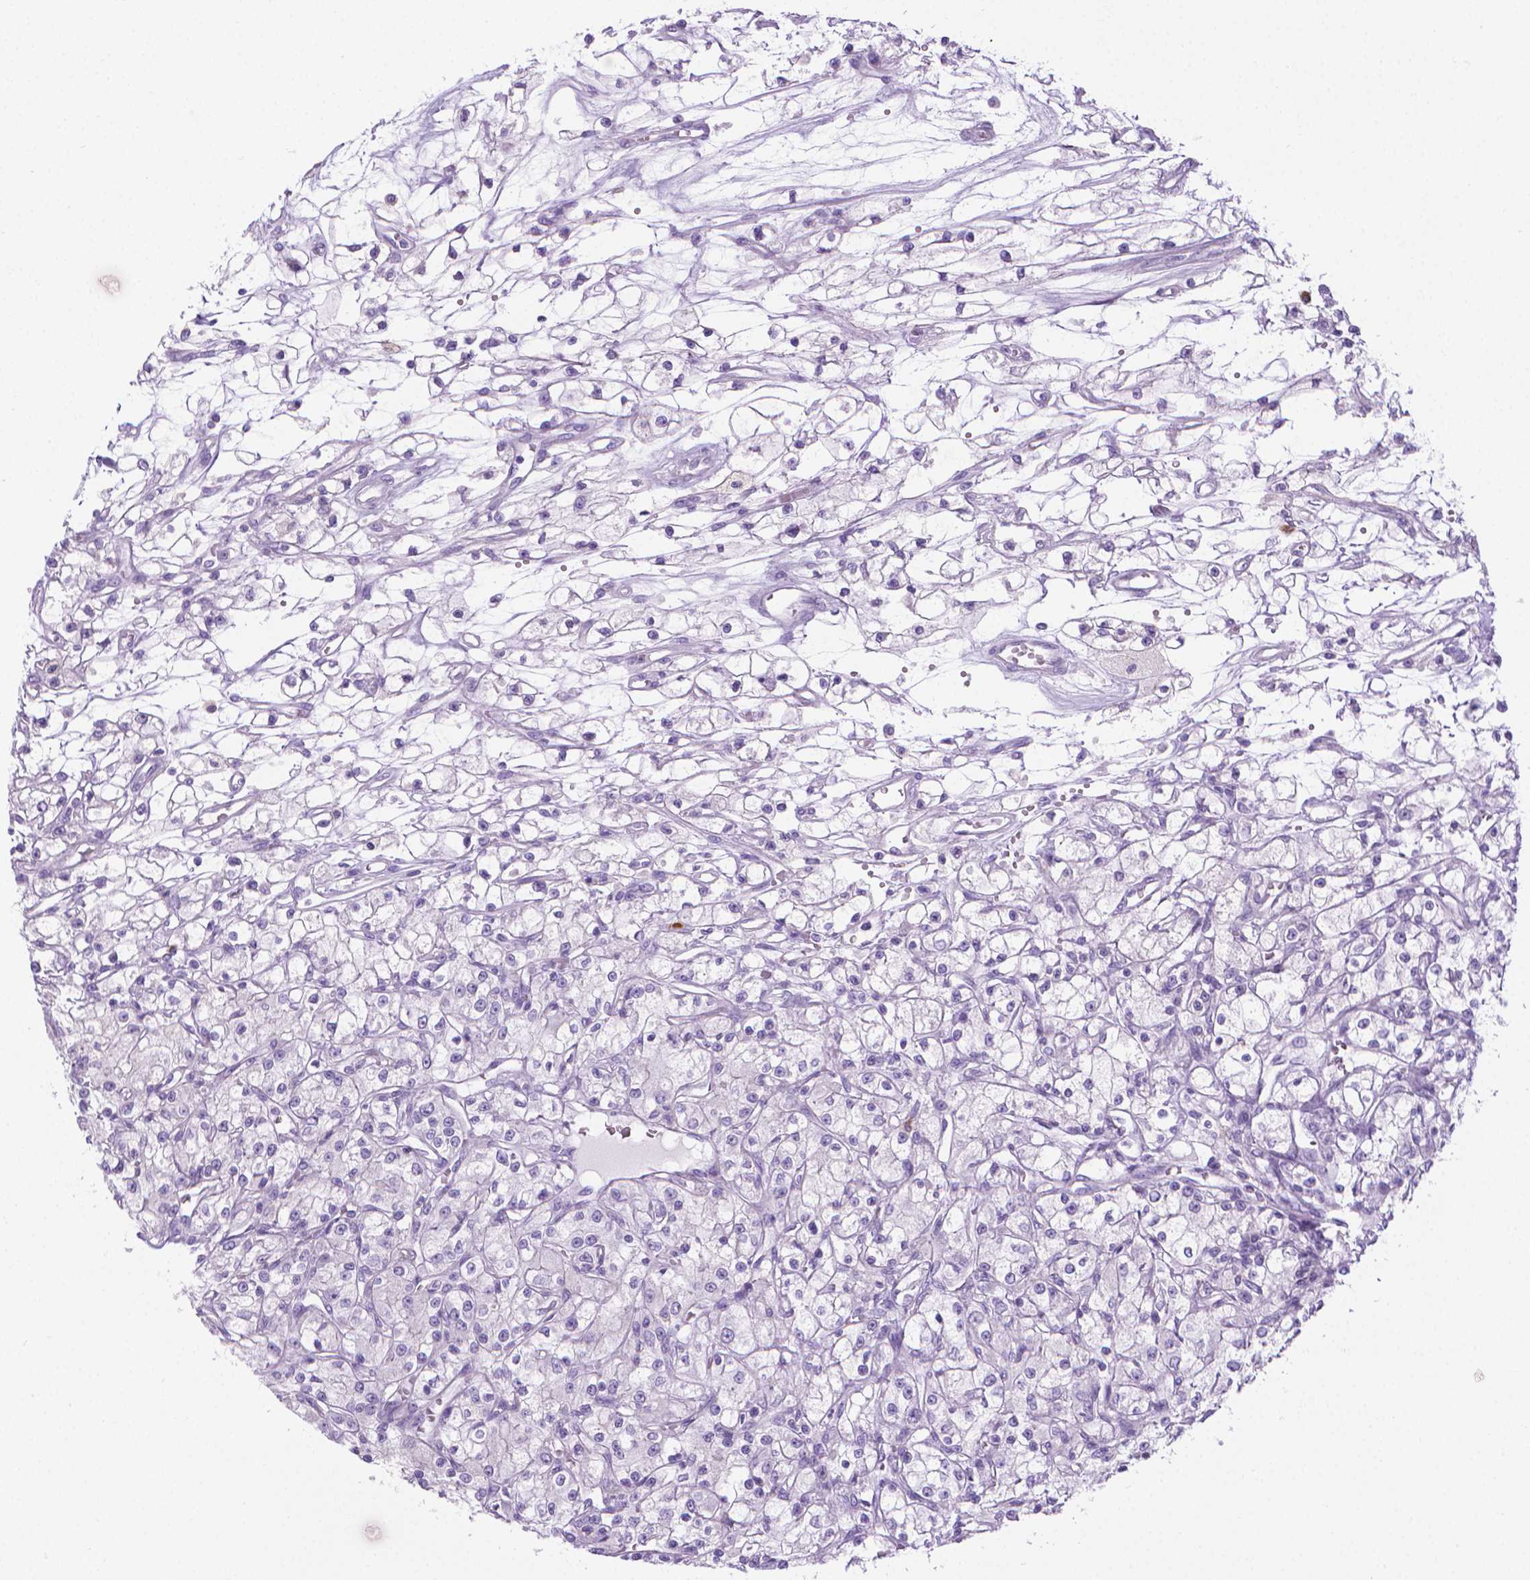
{"staining": {"intensity": "negative", "quantity": "none", "location": "none"}, "tissue": "renal cancer", "cell_type": "Tumor cells", "image_type": "cancer", "snomed": [{"axis": "morphology", "description": "Adenocarcinoma, NOS"}, {"axis": "topography", "description": "Kidney"}], "caption": "High magnification brightfield microscopy of renal cancer (adenocarcinoma) stained with DAB (brown) and counterstained with hematoxylin (blue): tumor cells show no significant positivity. The staining was performed using DAB to visualize the protein expression in brown, while the nuclei were stained in blue with hematoxylin (Magnification: 20x).", "gene": "SPAG6", "patient": {"sex": "female", "age": 59}}